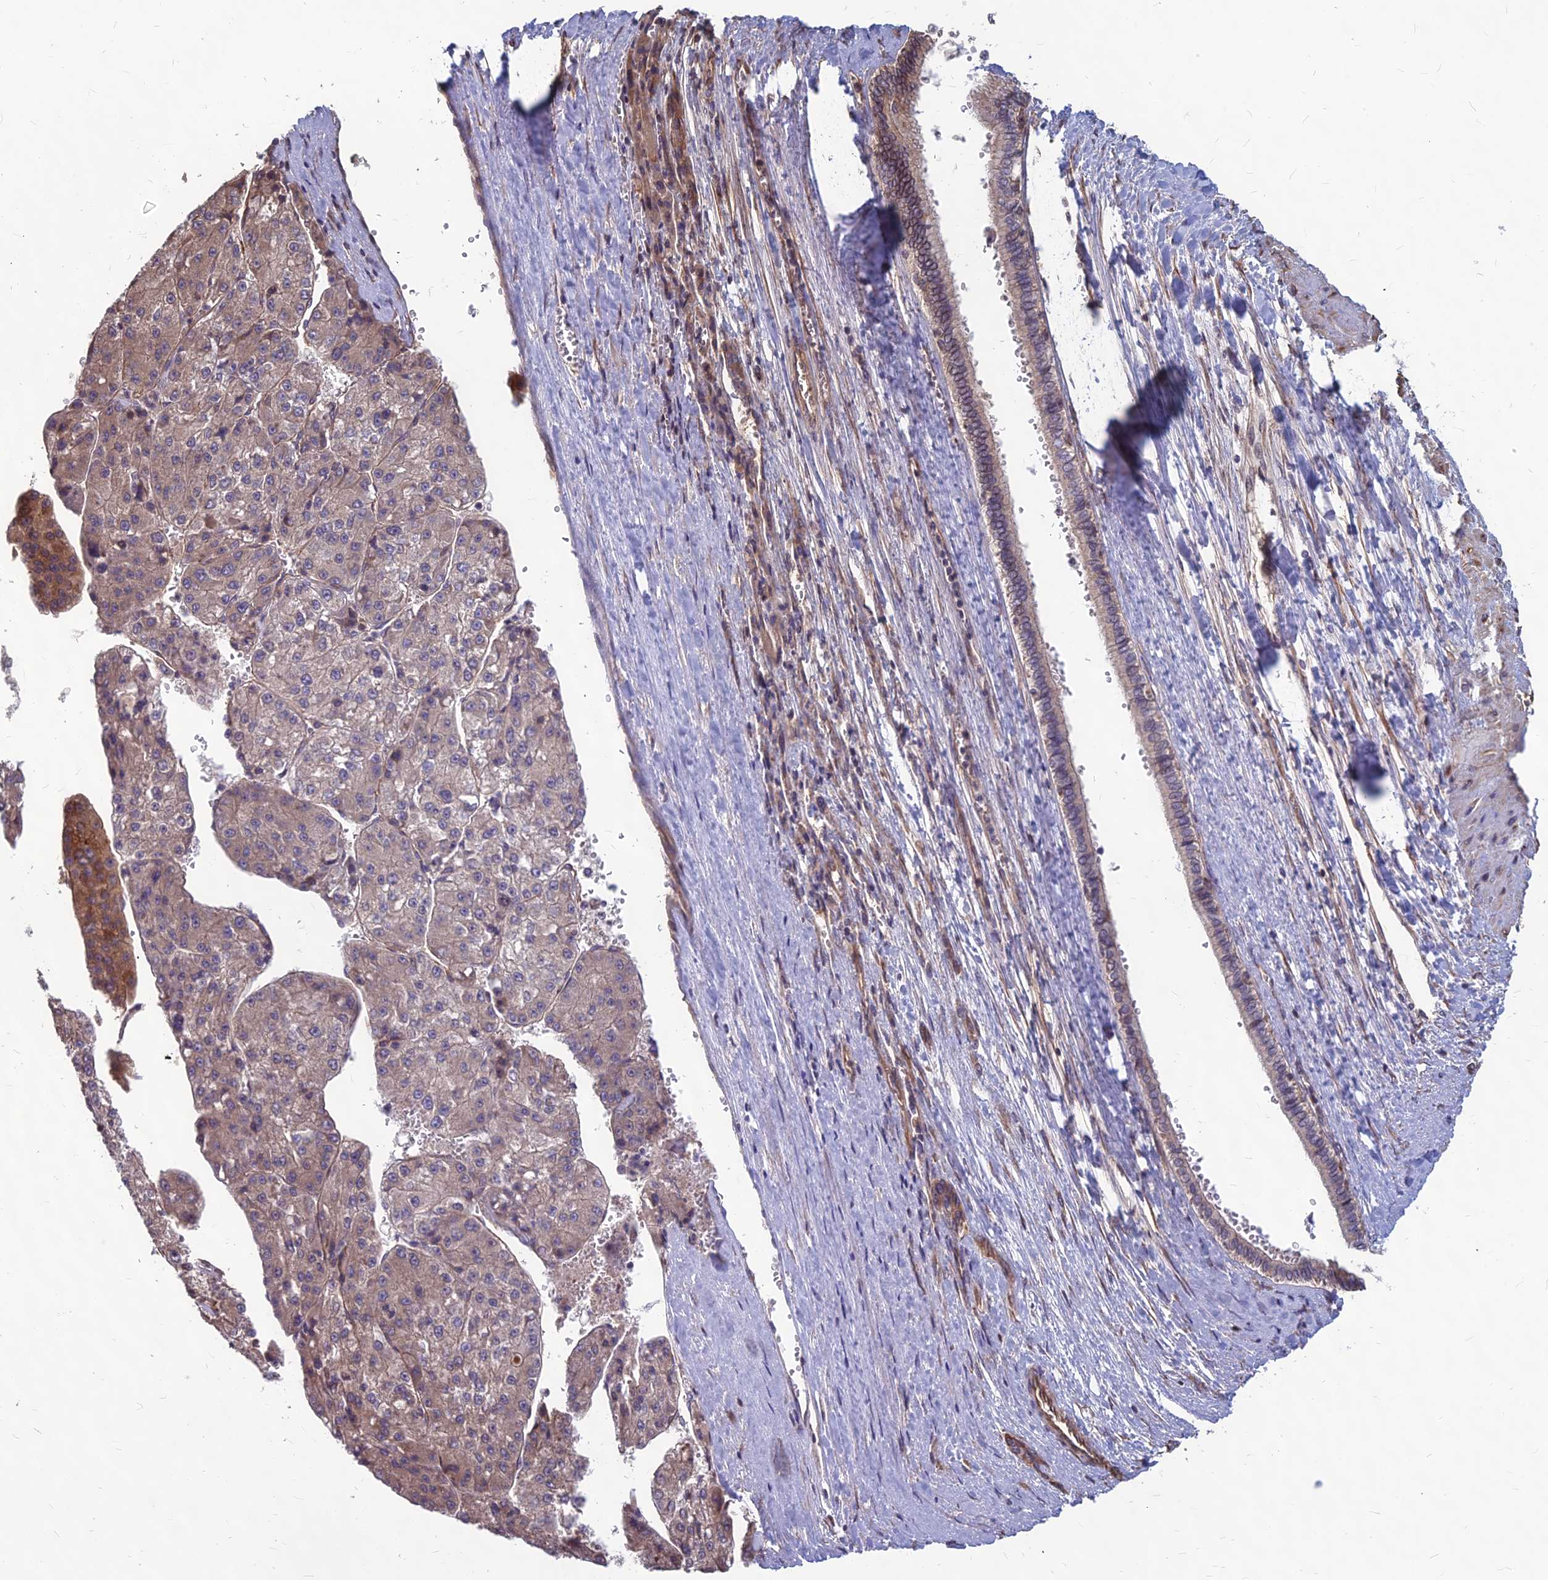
{"staining": {"intensity": "moderate", "quantity": "<25%", "location": "cytoplasmic/membranous"}, "tissue": "liver cancer", "cell_type": "Tumor cells", "image_type": "cancer", "snomed": [{"axis": "morphology", "description": "Carcinoma, Hepatocellular, NOS"}, {"axis": "topography", "description": "Liver"}], "caption": "Liver cancer (hepatocellular carcinoma) stained with DAB immunohistochemistry shows low levels of moderate cytoplasmic/membranous staining in approximately <25% of tumor cells. The staining was performed using DAB (3,3'-diaminobenzidine), with brown indicating positive protein expression. Nuclei are stained blue with hematoxylin.", "gene": "LSM6", "patient": {"sex": "female", "age": 73}}